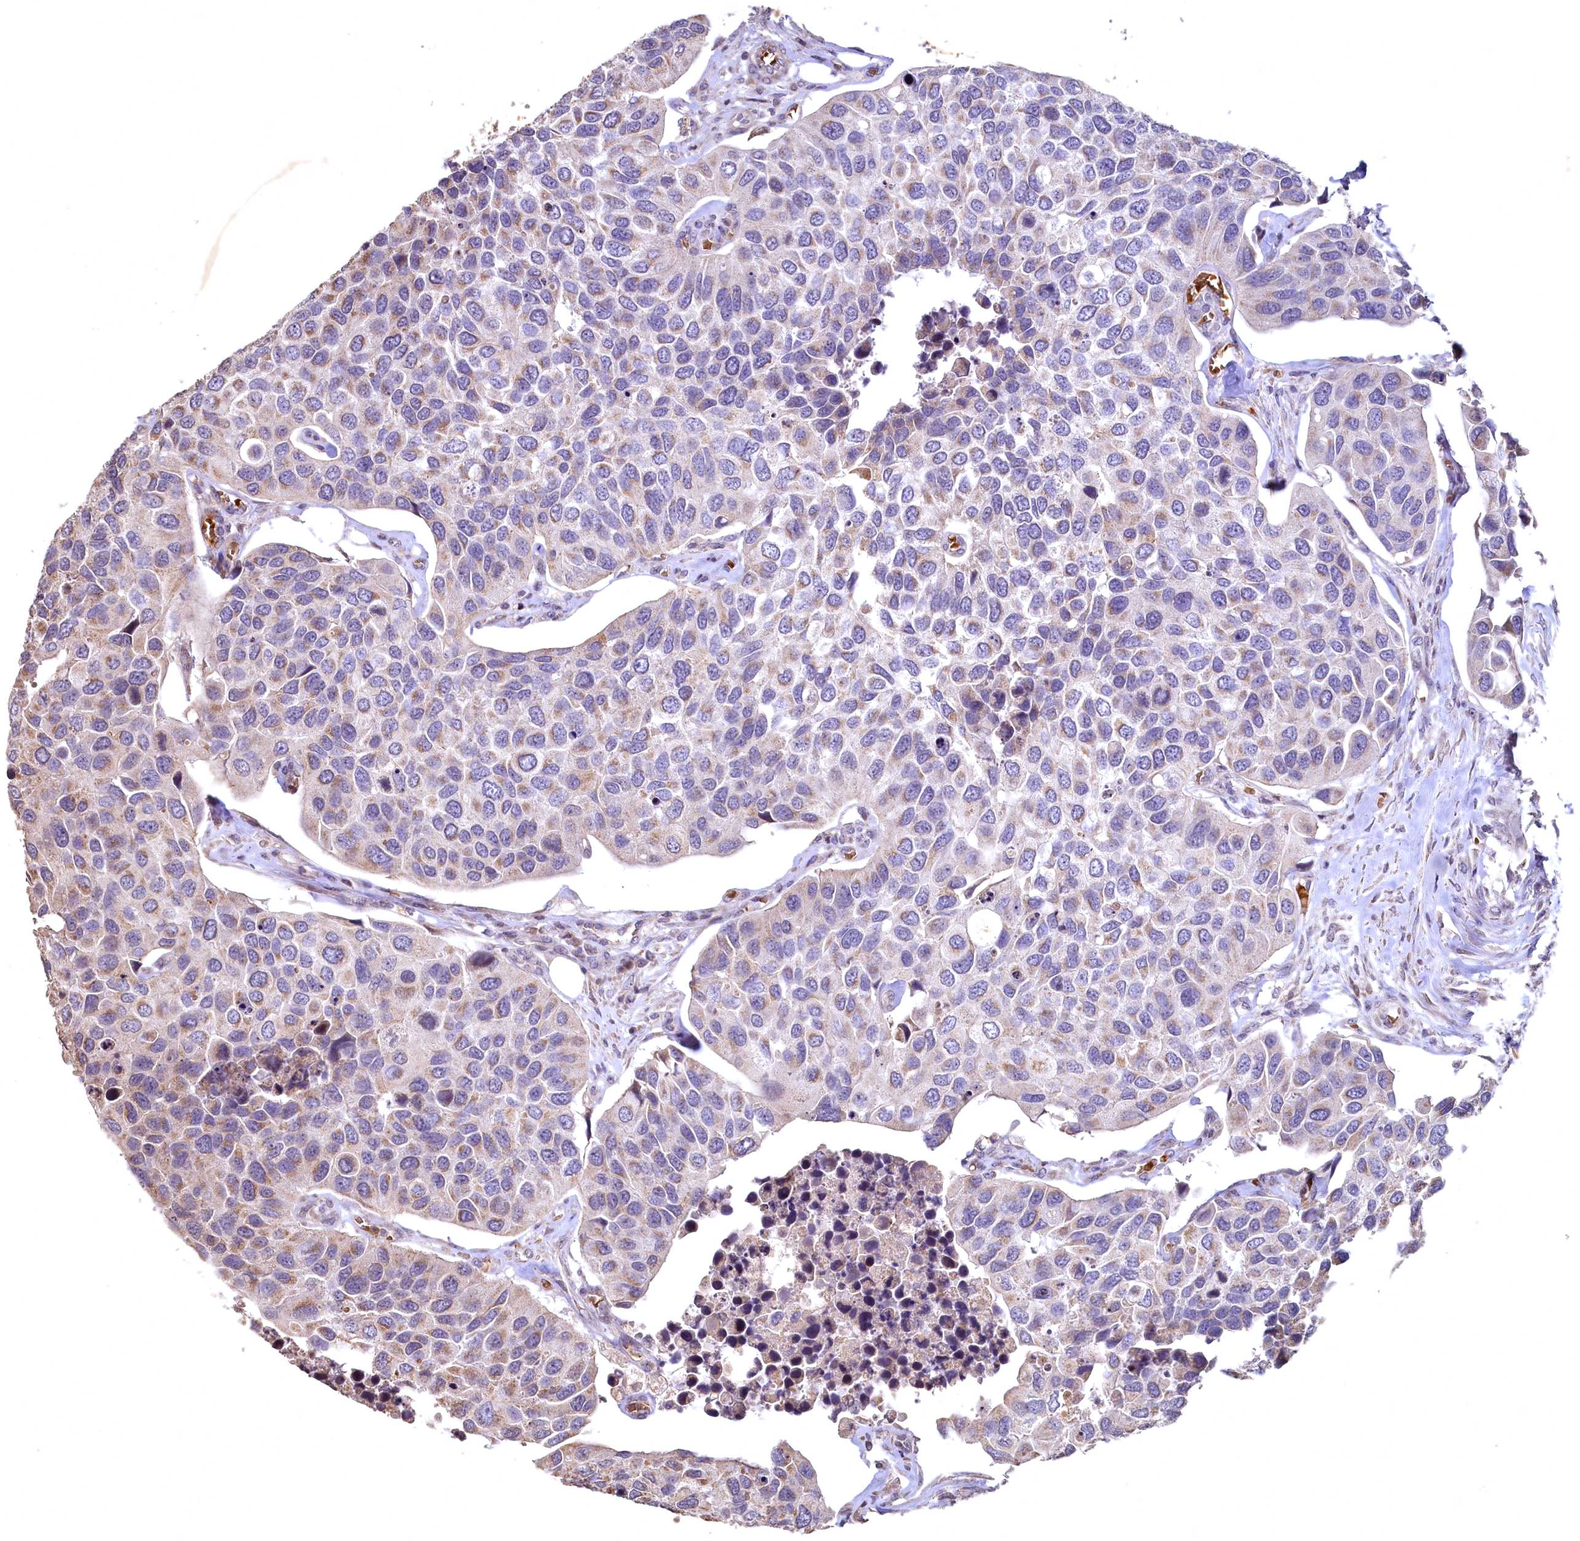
{"staining": {"intensity": "moderate", "quantity": ">75%", "location": "cytoplasmic/membranous"}, "tissue": "urothelial cancer", "cell_type": "Tumor cells", "image_type": "cancer", "snomed": [{"axis": "morphology", "description": "Urothelial carcinoma, High grade"}, {"axis": "topography", "description": "Urinary bladder"}], "caption": "IHC of urothelial cancer exhibits medium levels of moderate cytoplasmic/membranous staining in approximately >75% of tumor cells.", "gene": "SPTA1", "patient": {"sex": "male", "age": 74}}